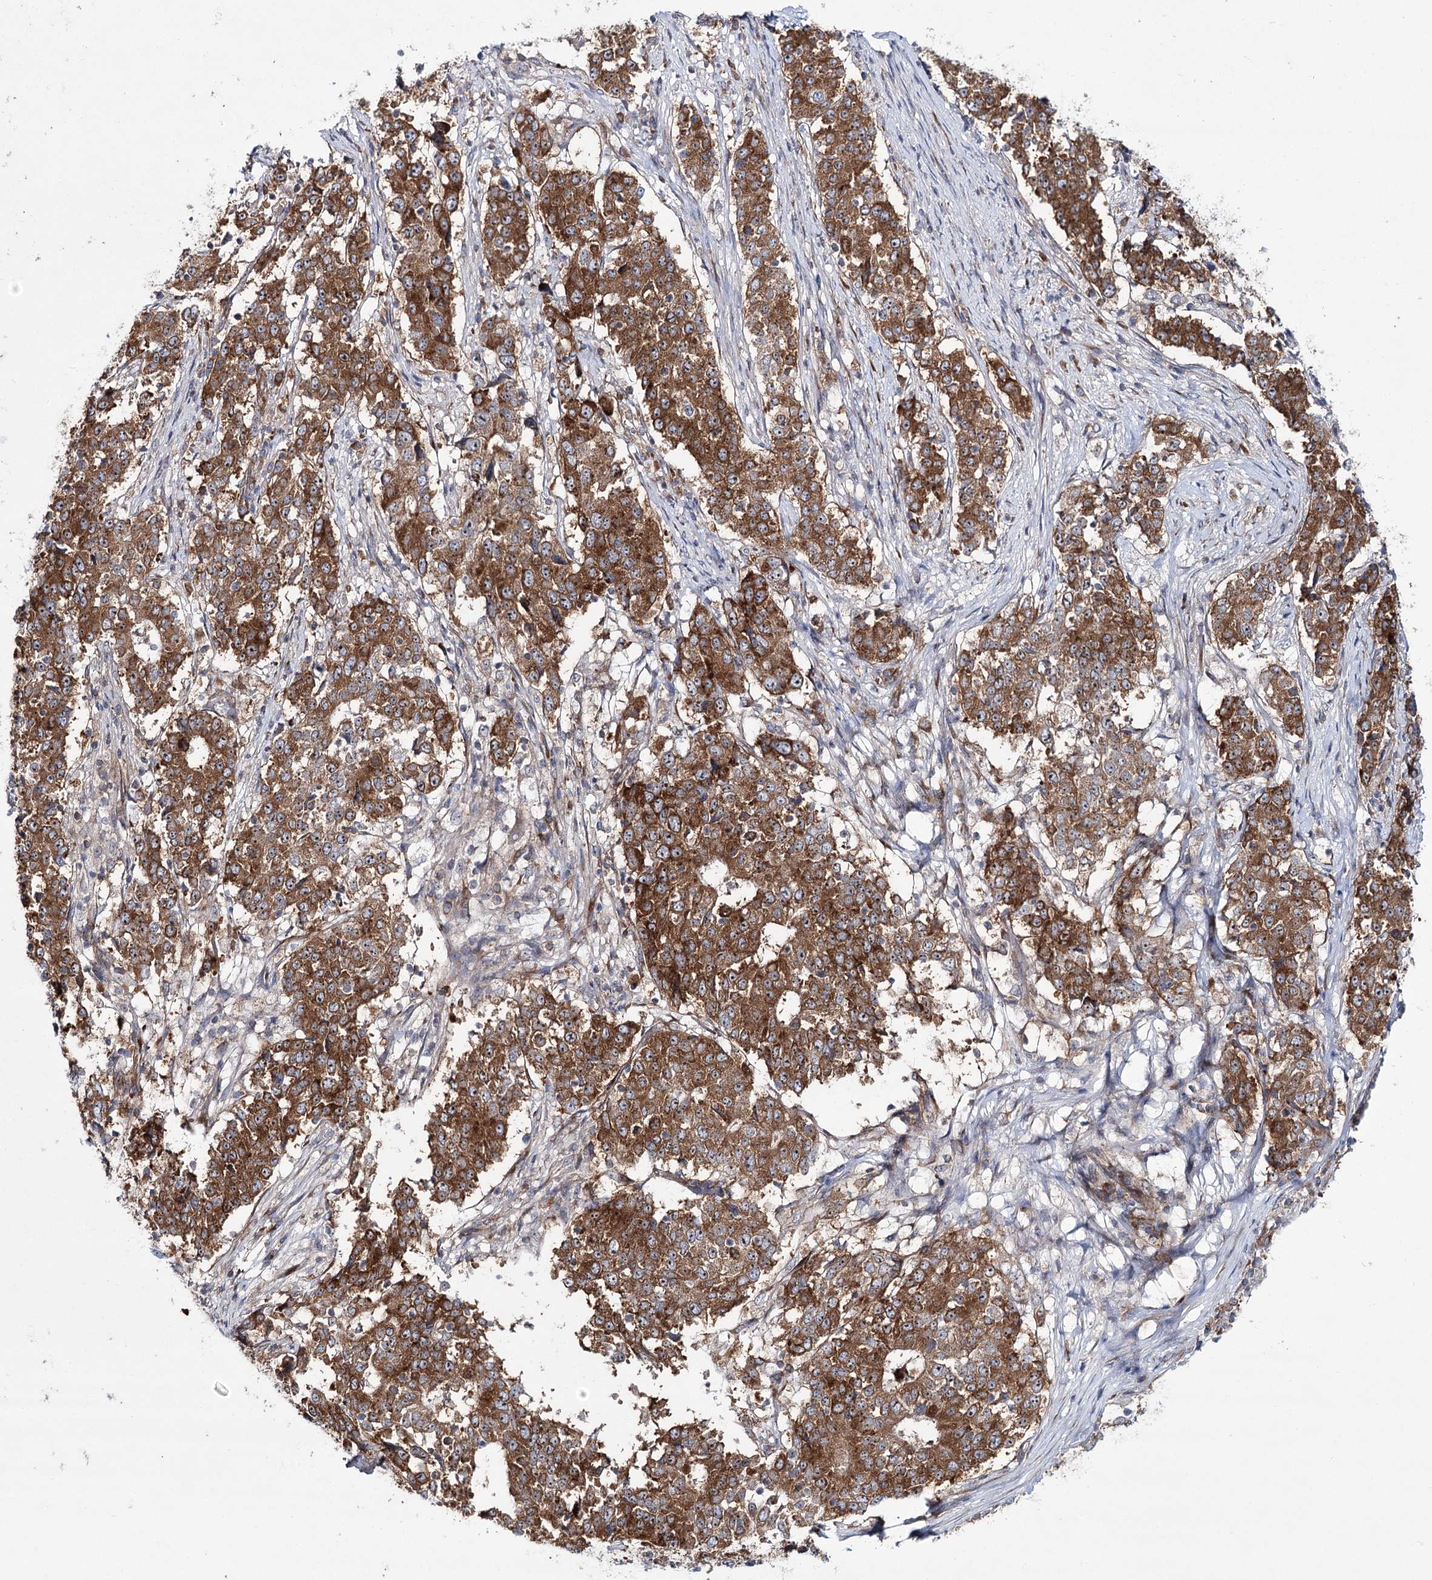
{"staining": {"intensity": "strong", "quantity": ">75%", "location": "cytoplasmic/membranous"}, "tissue": "stomach cancer", "cell_type": "Tumor cells", "image_type": "cancer", "snomed": [{"axis": "morphology", "description": "Adenocarcinoma, NOS"}, {"axis": "topography", "description": "Stomach"}], "caption": "A micrograph showing strong cytoplasmic/membranous staining in approximately >75% of tumor cells in adenocarcinoma (stomach), as visualized by brown immunohistochemical staining.", "gene": "VWA2", "patient": {"sex": "male", "age": 59}}